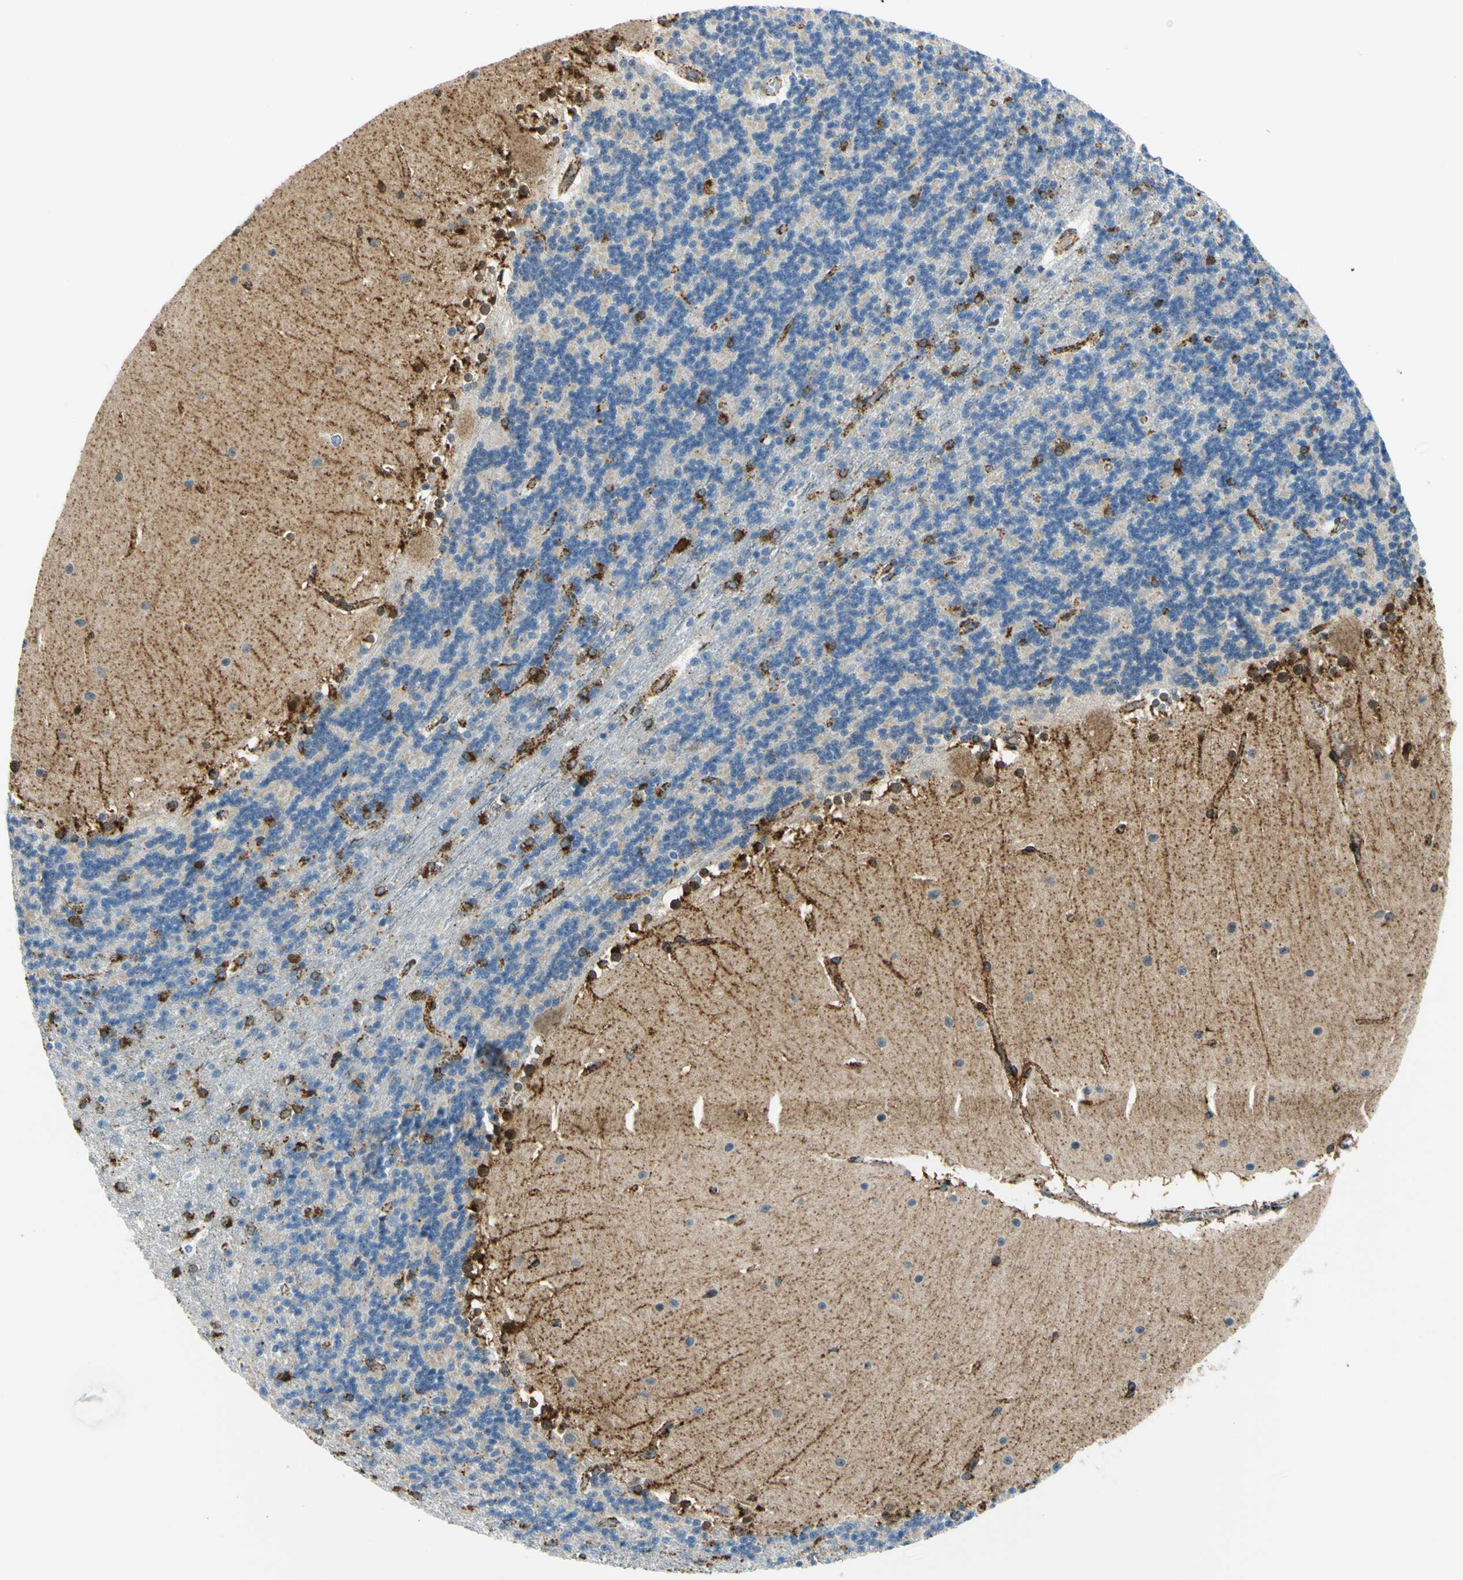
{"staining": {"intensity": "strong", "quantity": "<25%", "location": "cytoplasmic/membranous"}, "tissue": "cerebellum", "cell_type": "Cells in granular layer", "image_type": "normal", "snomed": [{"axis": "morphology", "description": "Normal tissue, NOS"}, {"axis": "topography", "description": "Cerebellum"}], "caption": "The image shows staining of benign cerebellum, revealing strong cytoplasmic/membranous protein staining (brown color) within cells in granular layer. (DAB IHC with brightfield microscopy, high magnification).", "gene": "MAVS", "patient": {"sex": "female", "age": 19}}